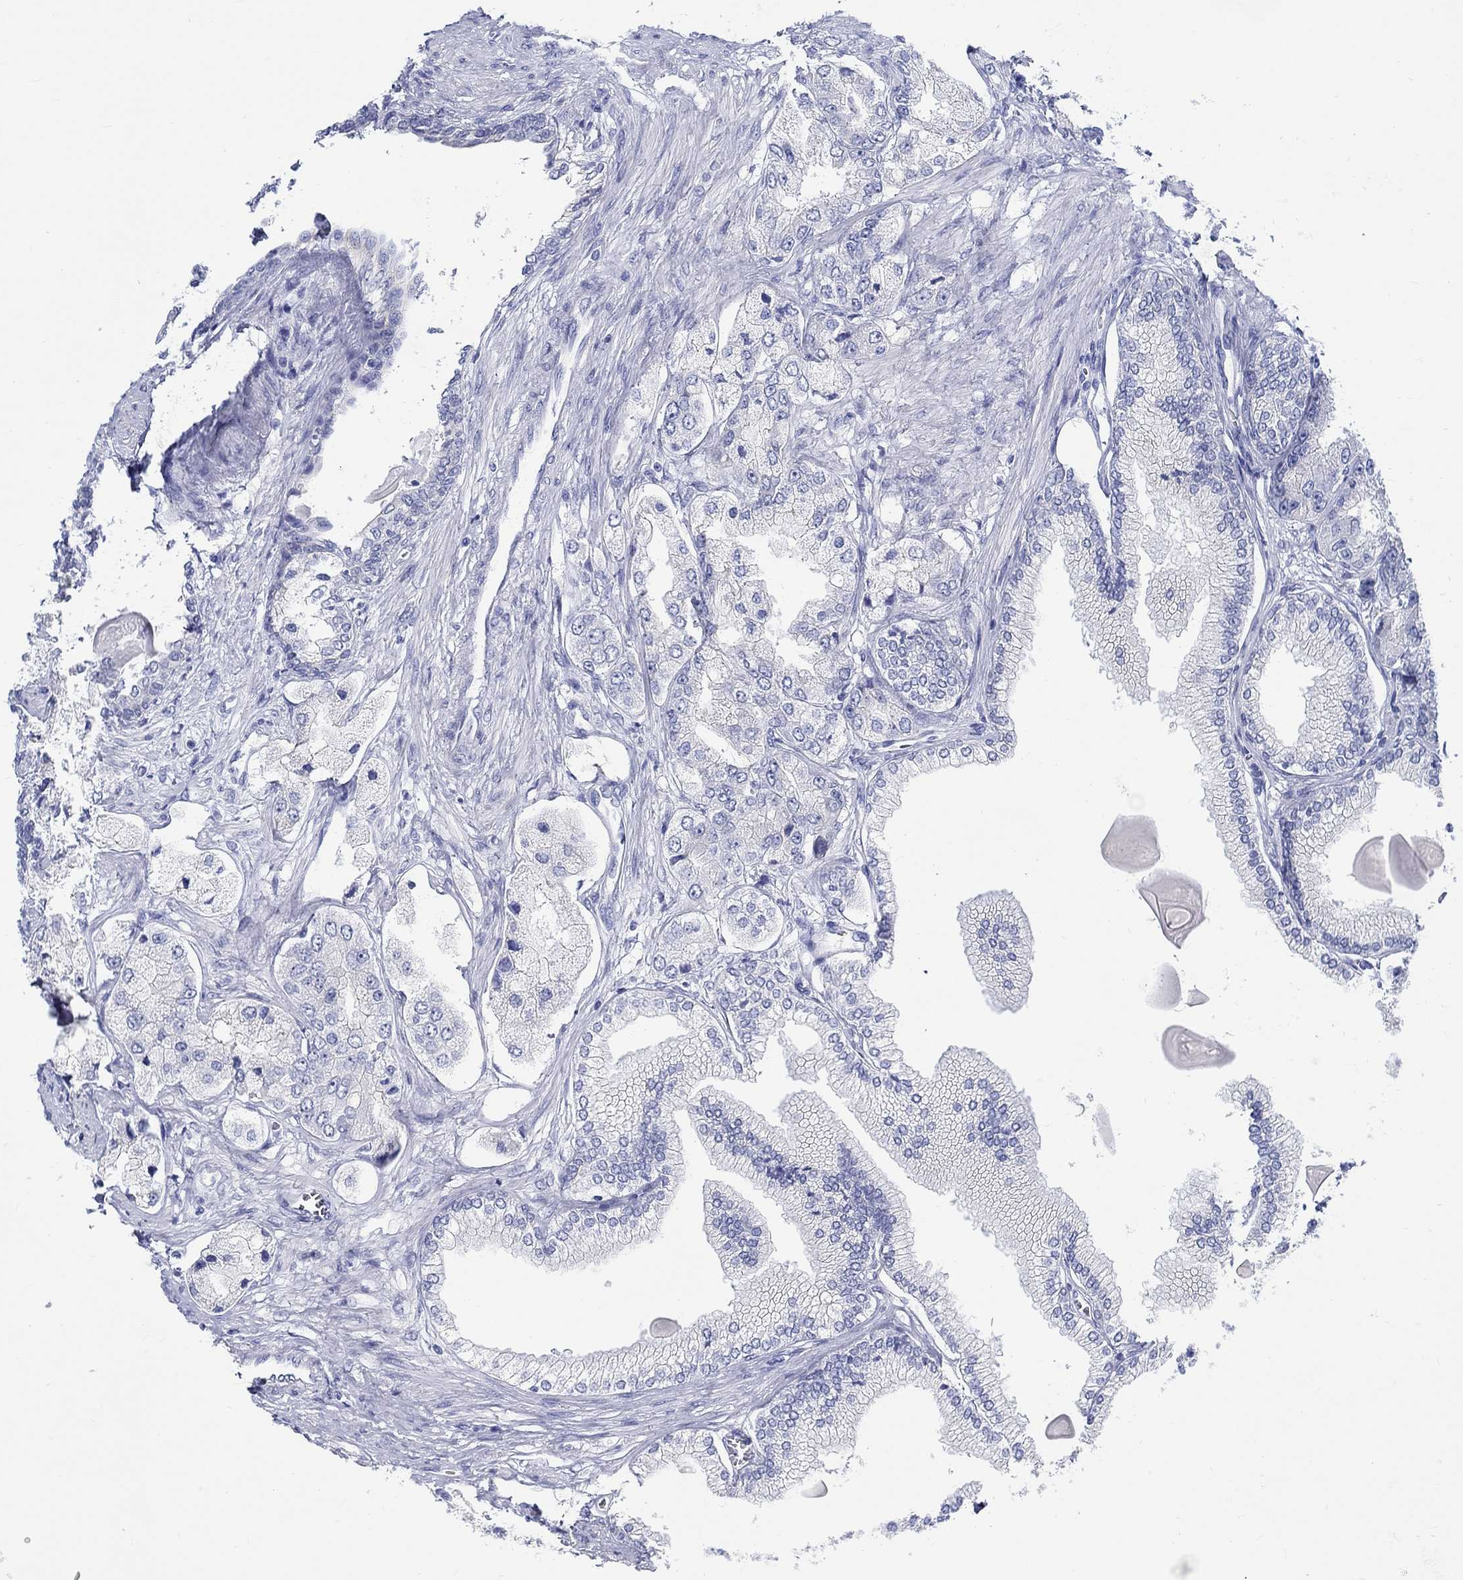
{"staining": {"intensity": "negative", "quantity": "none", "location": "none"}, "tissue": "prostate cancer", "cell_type": "Tumor cells", "image_type": "cancer", "snomed": [{"axis": "morphology", "description": "Adenocarcinoma, Low grade"}, {"axis": "topography", "description": "Prostate"}], "caption": "Immunohistochemical staining of human prostate cancer (adenocarcinoma (low-grade)) displays no significant positivity in tumor cells.", "gene": "RD3L", "patient": {"sex": "male", "age": 69}}